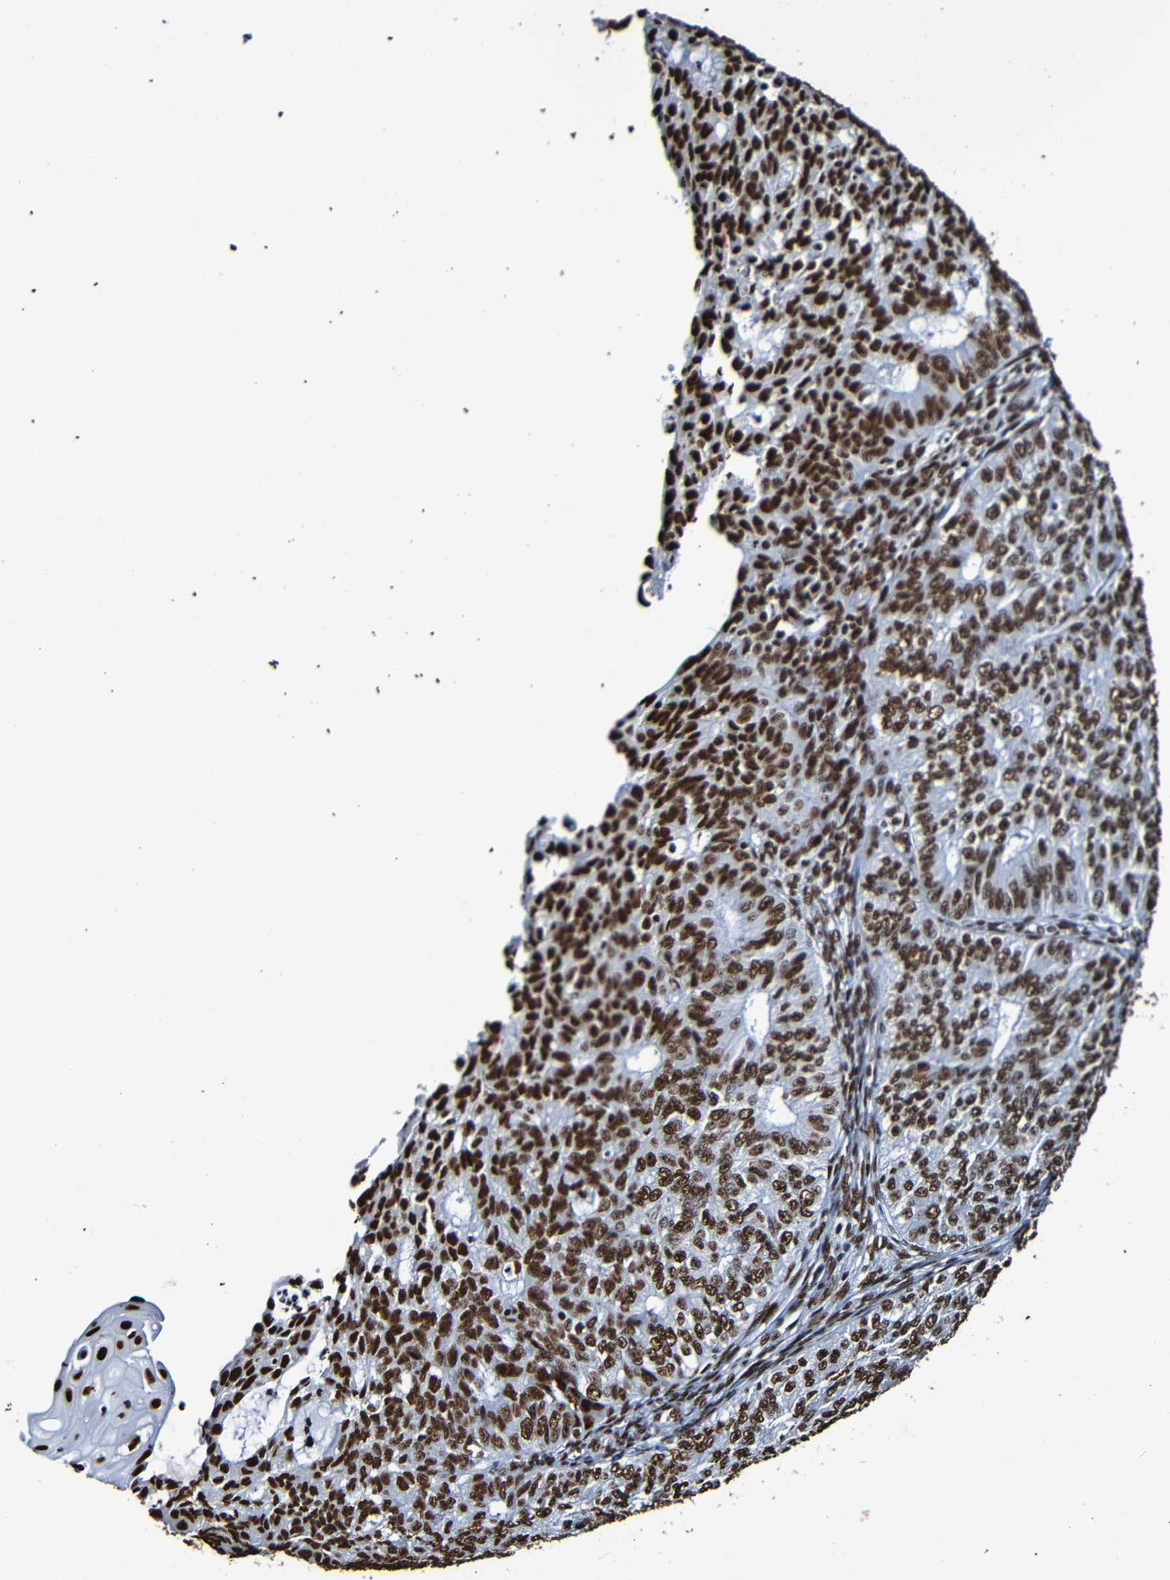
{"staining": {"intensity": "strong", "quantity": ">75%", "location": "nuclear"}, "tissue": "endometrial cancer", "cell_type": "Tumor cells", "image_type": "cancer", "snomed": [{"axis": "morphology", "description": "Adenocarcinoma, NOS"}, {"axis": "topography", "description": "Endometrium"}], "caption": "Immunohistochemistry (IHC) image of adenocarcinoma (endometrial) stained for a protein (brown), which demonstrates high levels of strong nuclear expression in about >75% of tumor cells.", "gene": "SRSF3", "patient": {"sex": "female", "age": 32}}